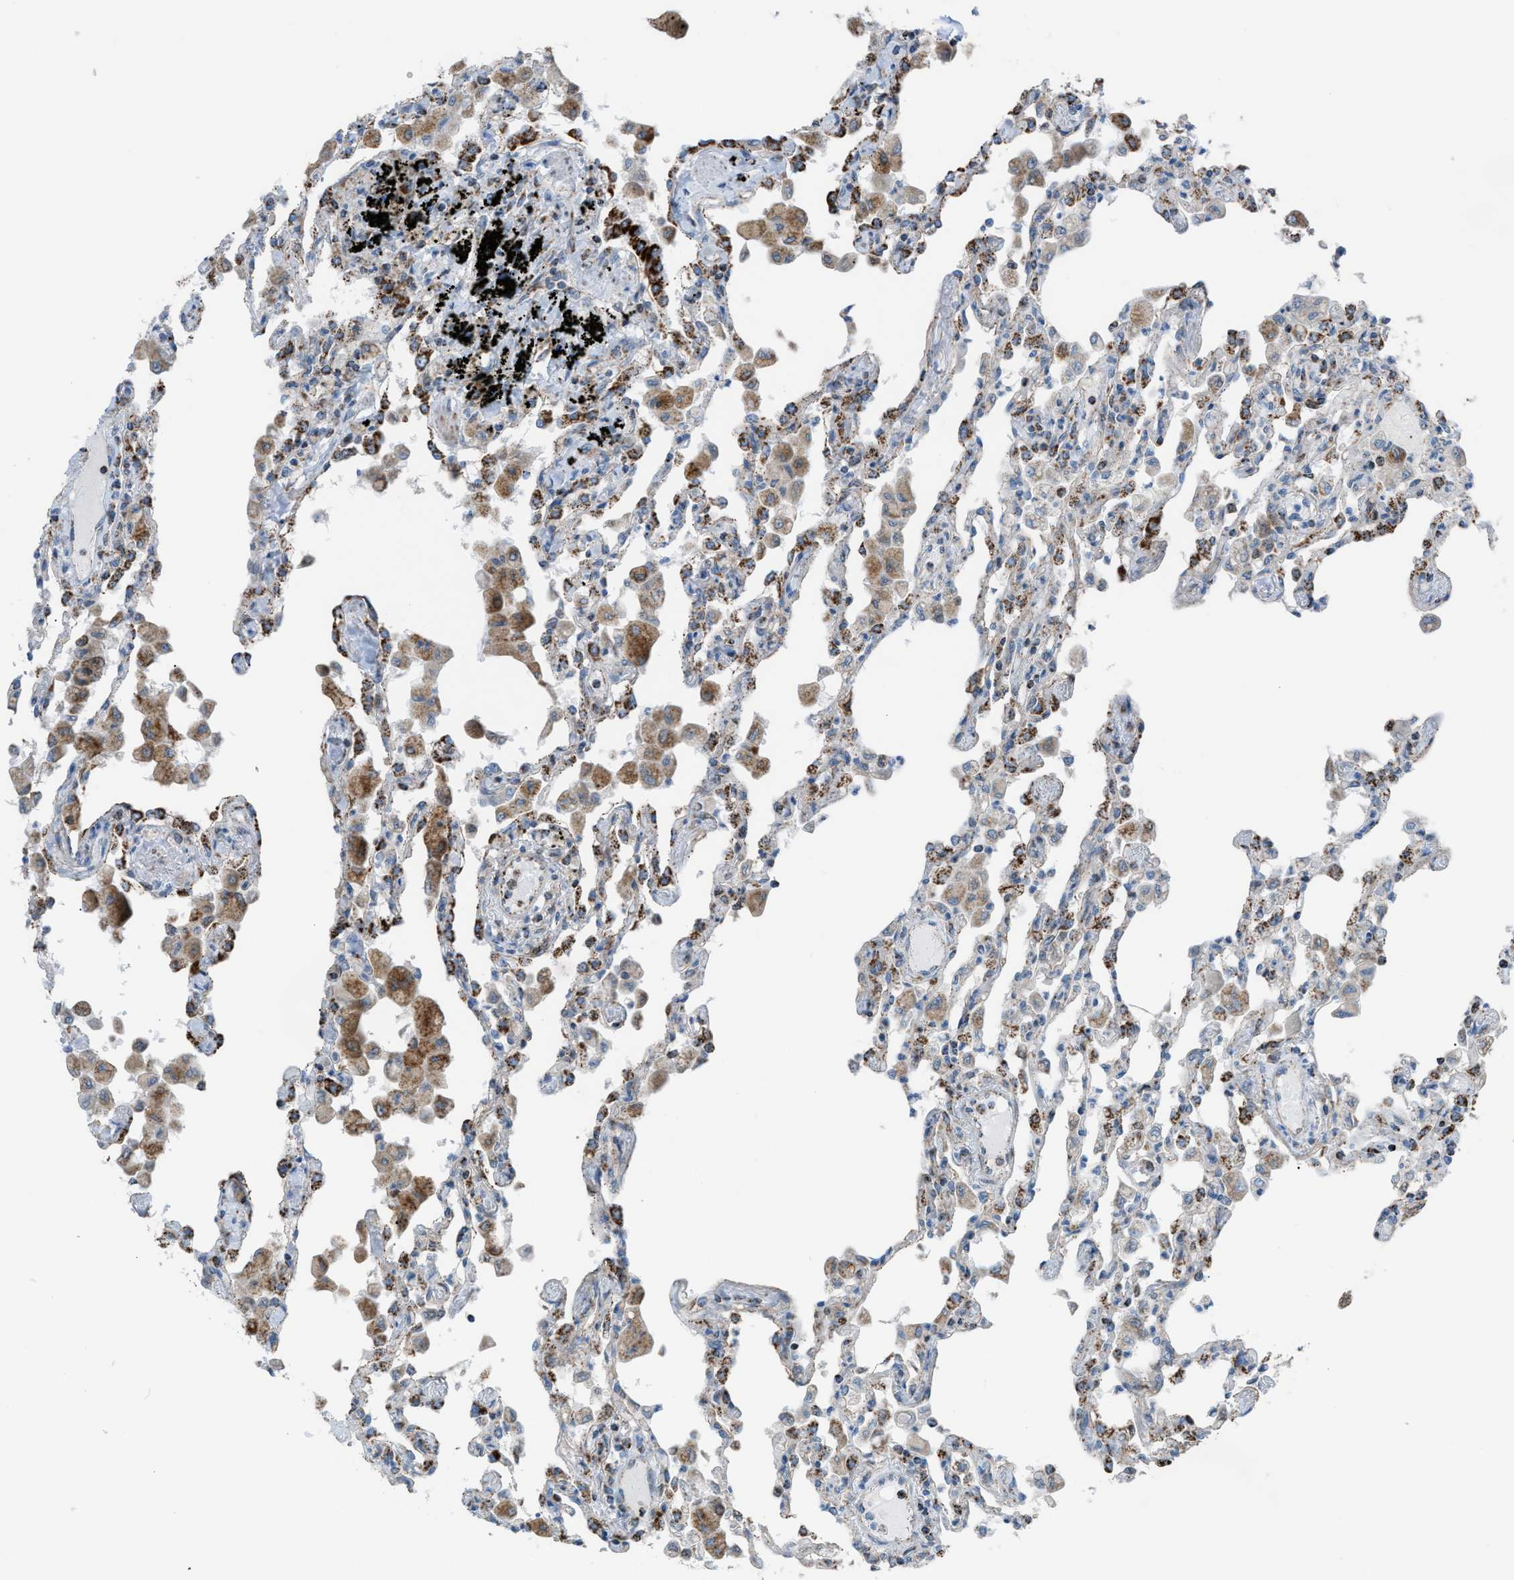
{"staining": {"intensity": "moderate", "quantity": "25%-75%", "location": "cytoplasmic/membranous"}, "tissue": "lung", "cell_type": "Alveolar cells", "image_type": "normal", "snomed": [{"axis": "morphology", "description": "Normal tissue, NOS"}, {"axis": "topography", "description": "Bronchus"}, {"axis": "topography", "description": "Lung"}], "caption": "Protein expression analysis of benign human lung reveals moderate cytoplasmic/membranous positivity in approximately 25%-75% of alveolar cells. The staining is performed using DAB (3,3'-diaminobenzidine) brown chromogen to label protein expression. The nuclei are counter-stained blue using hematoxylin.", "gene": "SRM", "patient": {"sex": "female", "age": 49}}